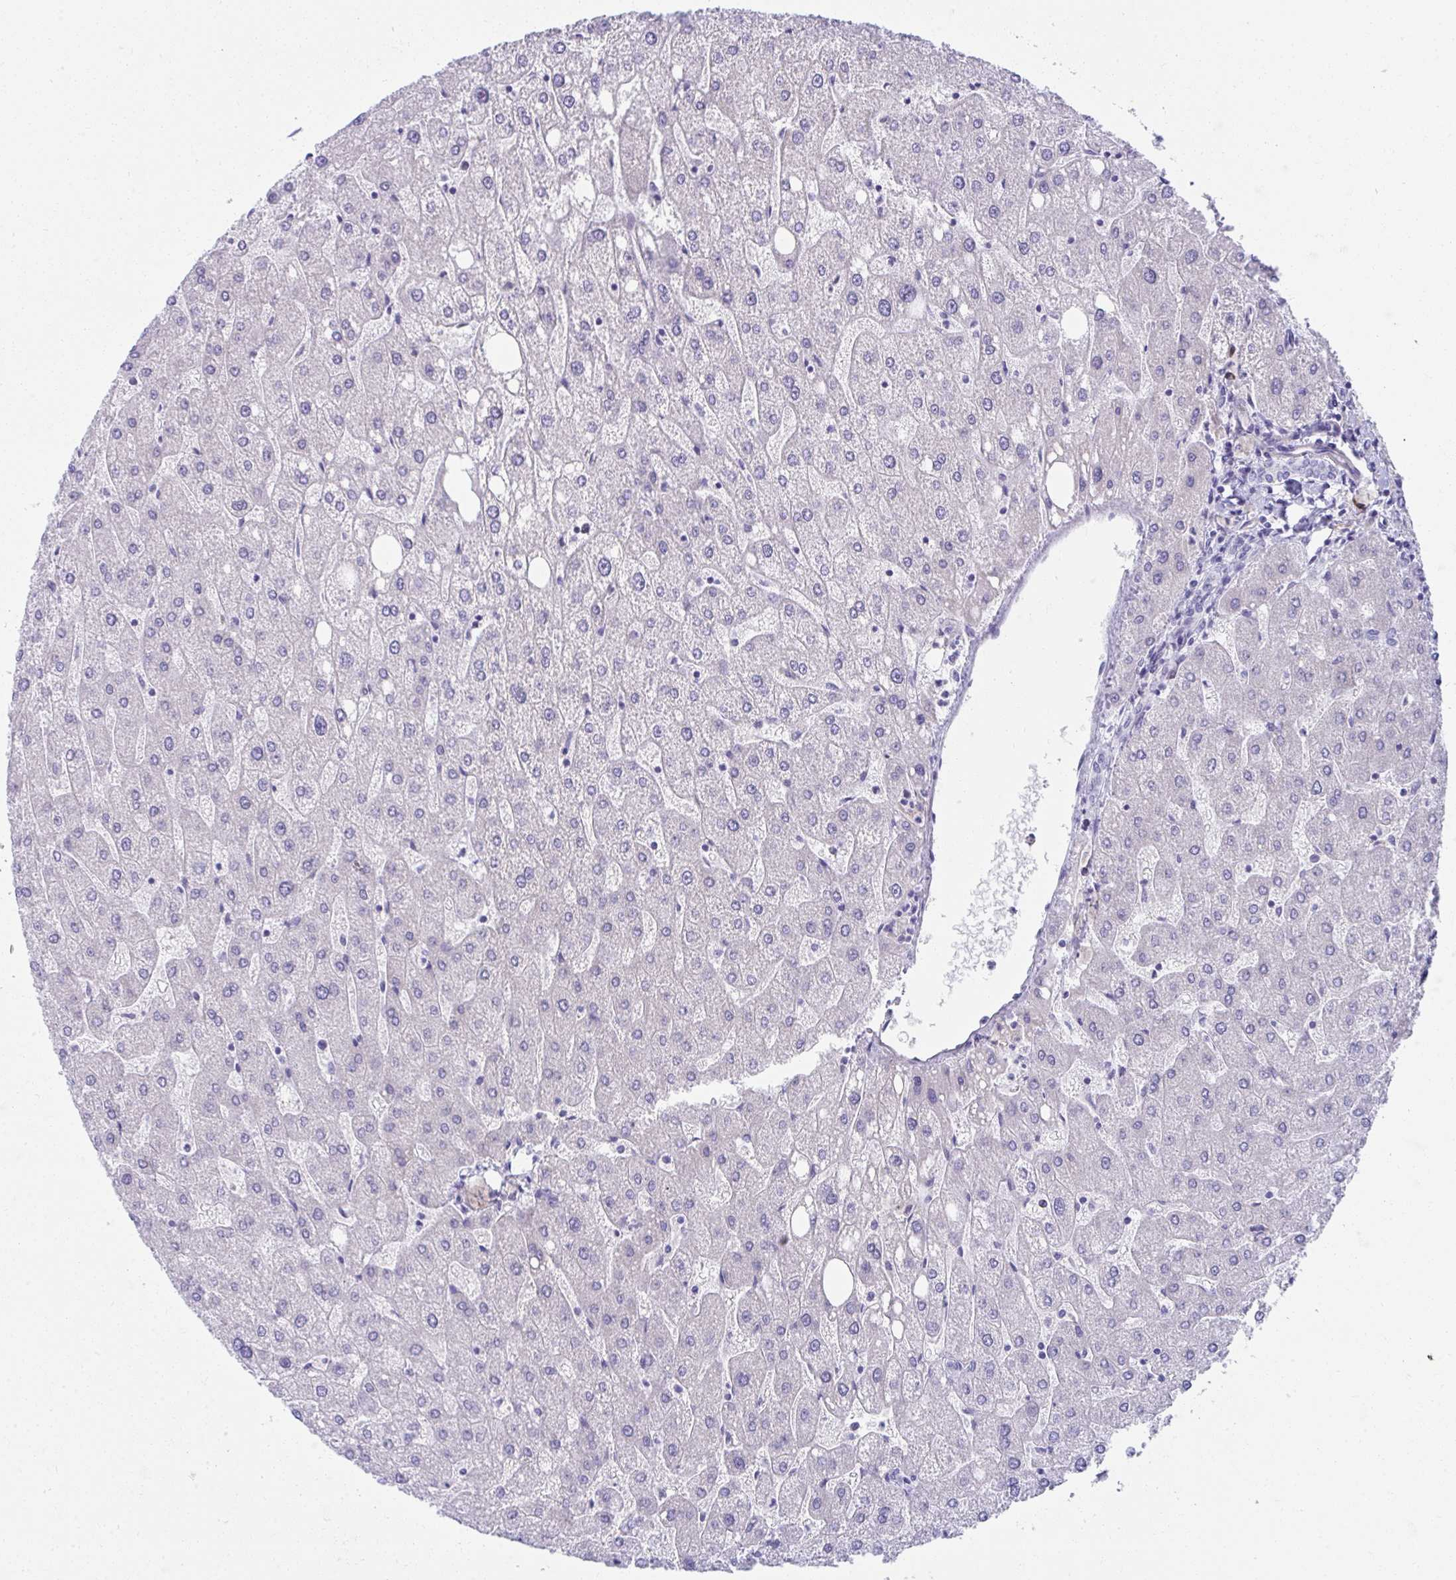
{"staining": {"intensity": "negative", "quantity": "none", "location": "none"}, "tissue": "liver", "cell_type": "Cholangiocytes", "image_type": "normal", "snomed": [{"axis": "morphology", "description": "Normal tissue, NOS"}, {"axis": "topography", "description": "Liver"}], "caption": "Liver stained for a protein using IHC reveals no positivity cholangiocytes.", "gene": "PUS7L", "patient": {"sex": "male", "age": 67}}